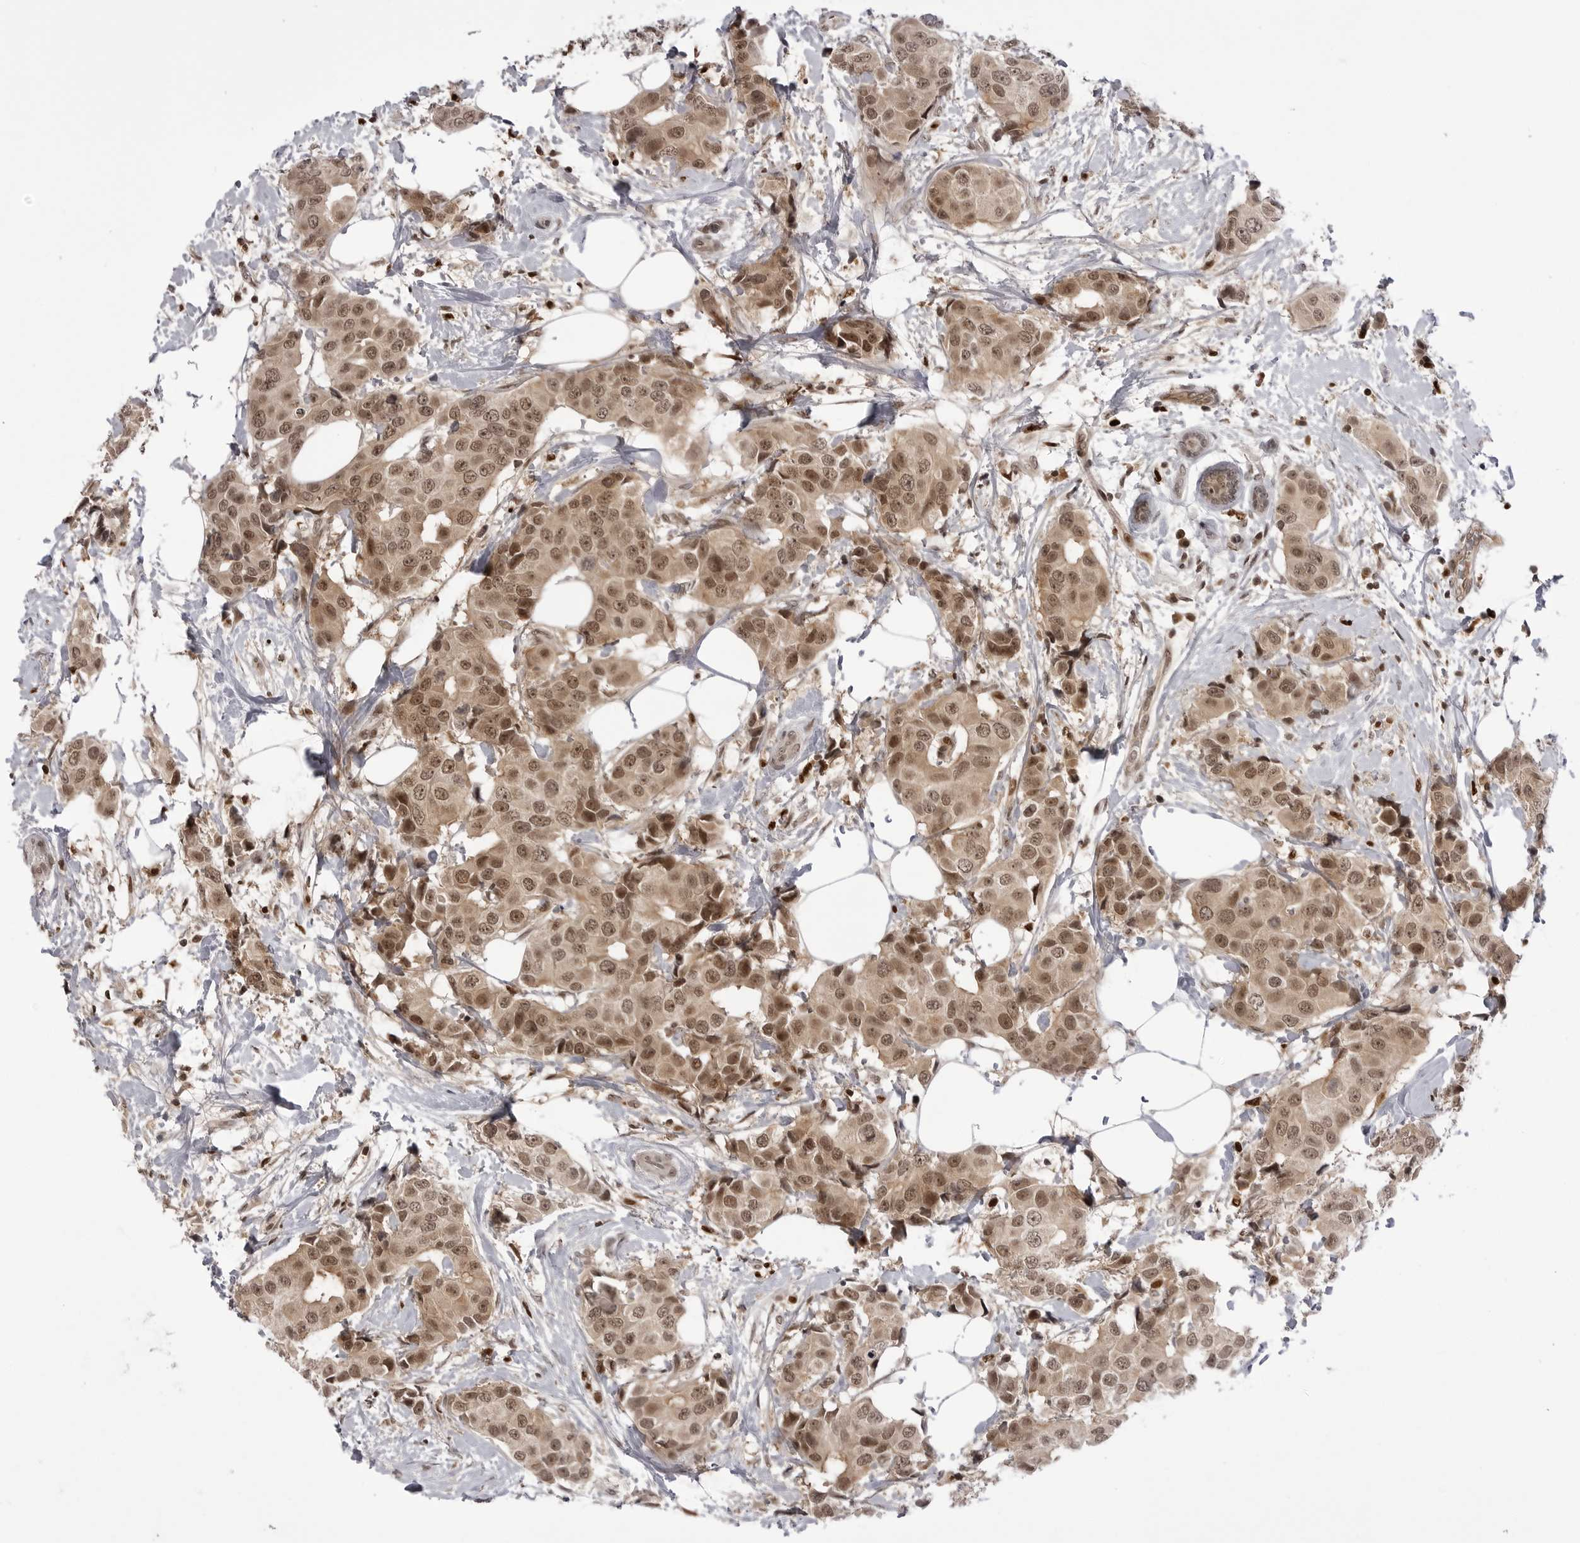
{"staining": {"intensity": "moderate", "quantity": ">75%", "location": "cytoplasmic/membranous,nuclear"}, "tissue": "breast cancer", "cell_type": "Tumor cells", "image_type": "cancer", "snomed": [{"axis": "morphology", "description": "Normal tissue, NOS"}, {"axis": "morphology", "description": "Duct carcinoma"}, {"axis": "topography", "description": "Breast"}], "caption": "Brown immunohistochemical staining in human breast cancer displays moderate cytoplasmic/membranous and nuclear expression in about >75% of tumor cells.", "gene": "PTK2B", "patient": {"sex": "female", "age": 39}}